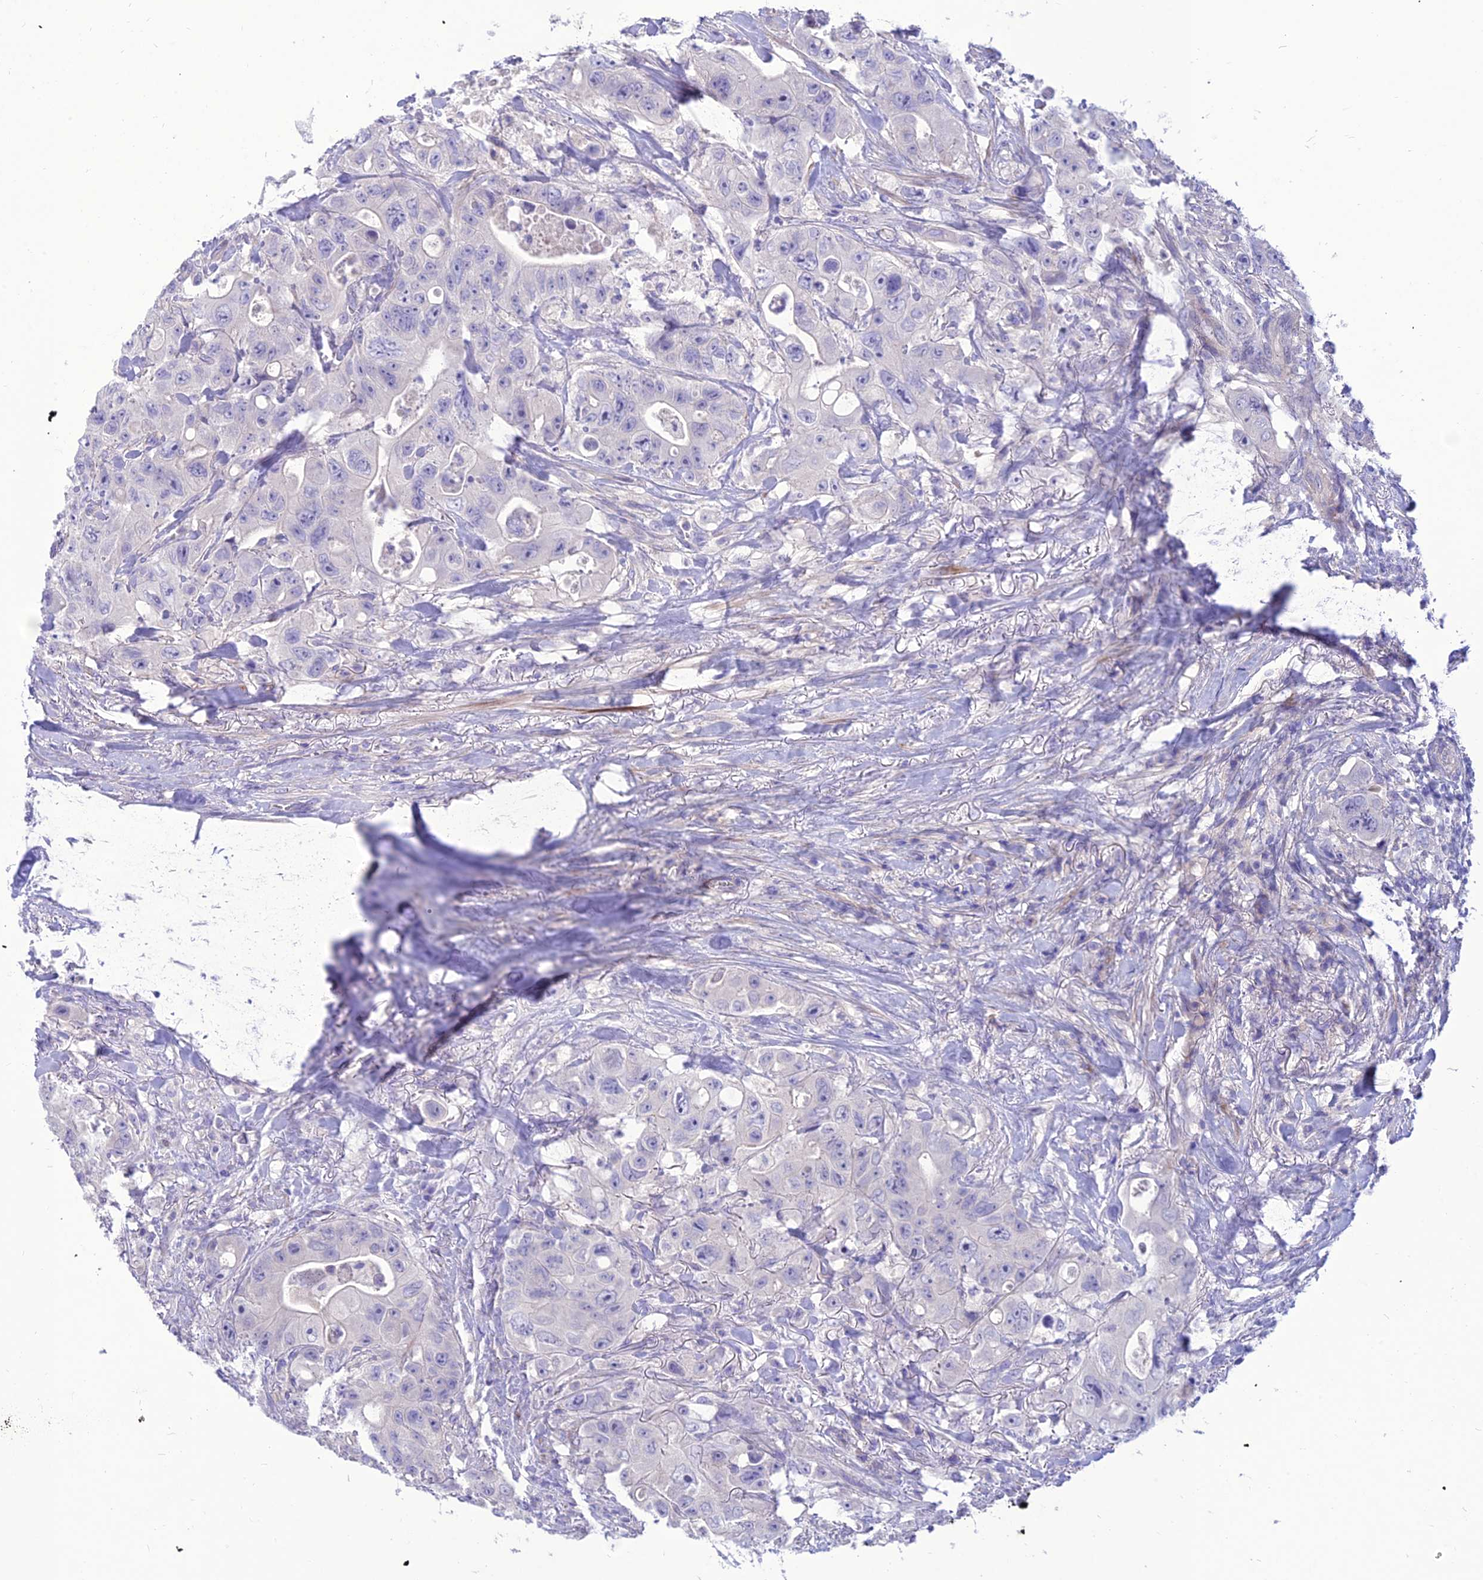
{"staining": {"intensity": "negative", "quantity": "none", "location": "none"}, "tissue": "colorectal cancer", "cell_type": "Tumor cells", "image_type": "cancer", "snomed": [{"axis": "morphology", "description": "Adenocarcinoma, NOS"}, {"axis": "topography", "description": "Colon"}], "caption": "The micrograph reveals no significant staining in tumor cells of adenocarcinoma (colorectal).", "gene": "TEKT3", "patient": {"sex": "female", "age": 46}}